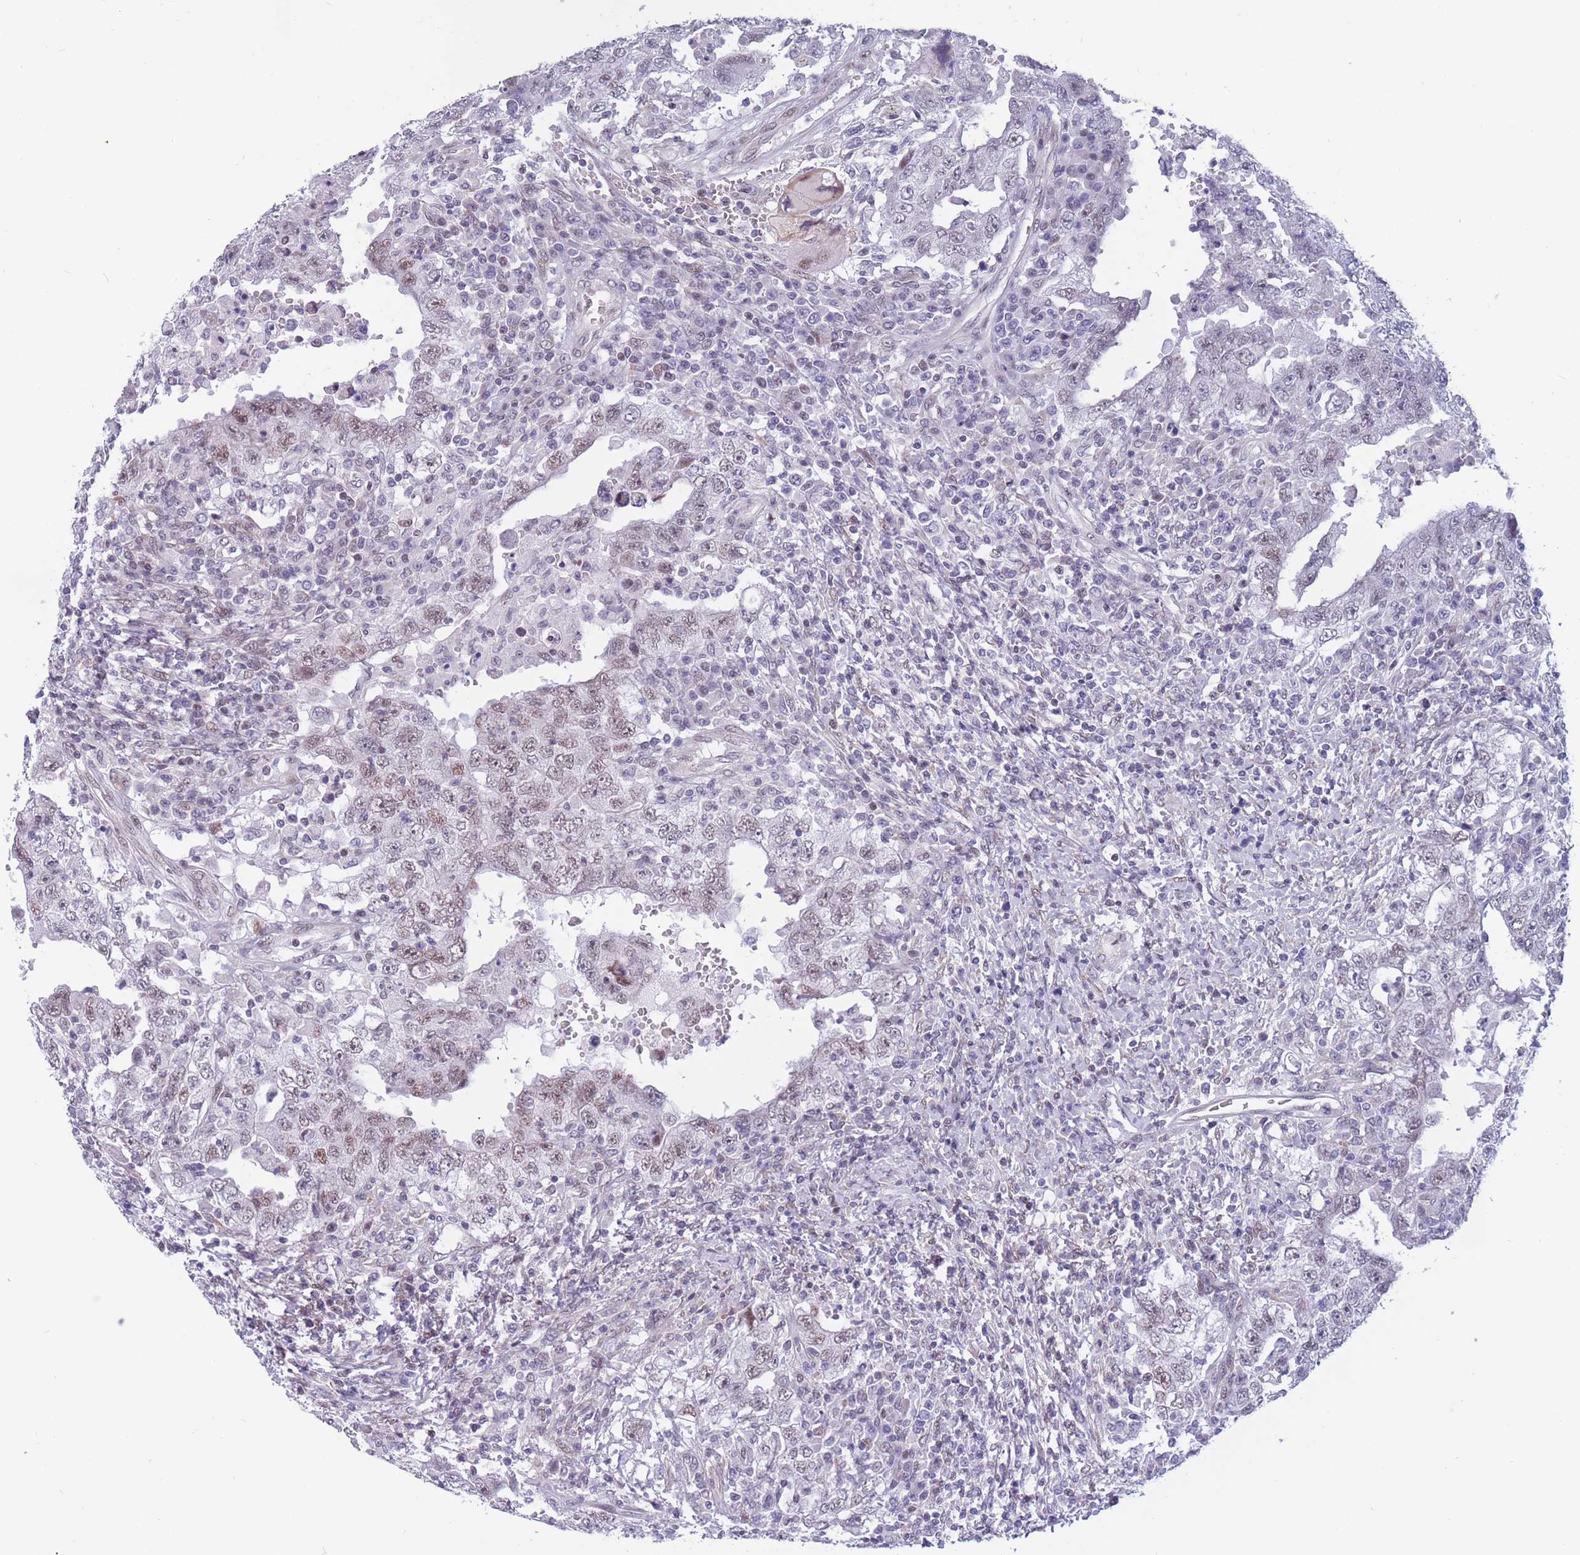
{"staining": {"intensity": "weak", "quantity": "25%-75%", "location": "nuclear"}, "tissue": "testis cancer", "cell_type": "Tumor cells", "image_type": "cancer", "snomed": [{"axis": "morphology", "description": "Carcinoma, Embryonal, NOS"}, {"axis": "topography", "description": "Testis"}], "caption": "Immunohistochemistry (IHC) staining of testis cancer (embryonal carcinoma), which shows low levels of weak nuclear staining in approximately 25%-75% of tumor cells indicating weak nuclear protein expression. The staining was performed using DAB (3,3'-diaminobenzidine) (brown) for protein detection and nuclei were counterstained in hematoxylin (blue).", "gene": "BCL9L", "patient": {"sex": "male", "age": 26}}